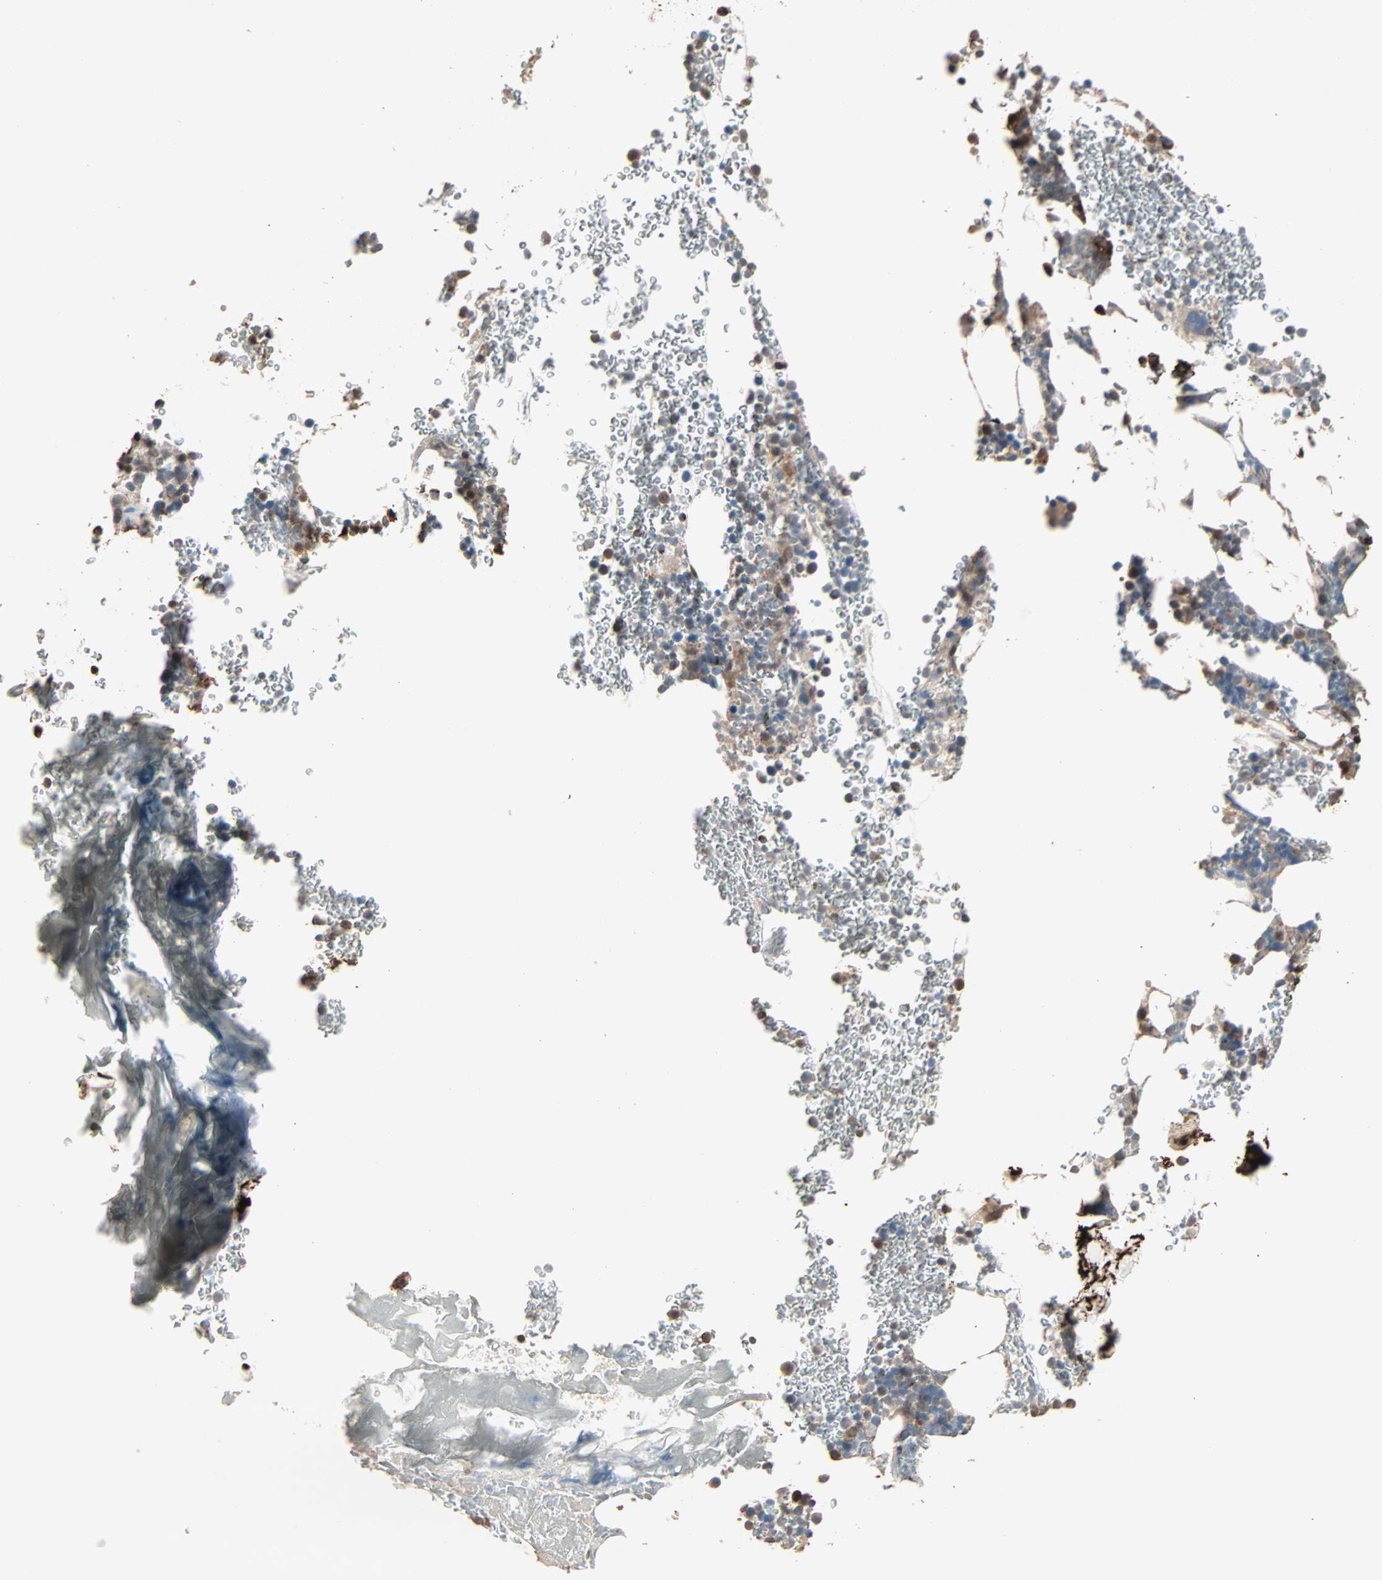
{"staining": {"intensity": "strong", "quantity": "<25%", "location": "cytoplasmic/membranous"}, "tissue": "bone marrow", "cell_type": "Hematopoietic cells", "image_type": "normal", "snomed": [{"axis": "morphology", "description": "Normal tissue, NOS"}, {"axis": "topography", "description": "Bone marrow"}], "caption": "Brown immunohistochemical staining in unremarkable bone marrow demonstrates strong cytoplasmic/membranous staining in about <25% of hematopoietic cells. The protein is shown in brown color, while the nuclei are stained blue.", "gene": "CALCRL", "patient": {"sex": "female", "age": 73}}